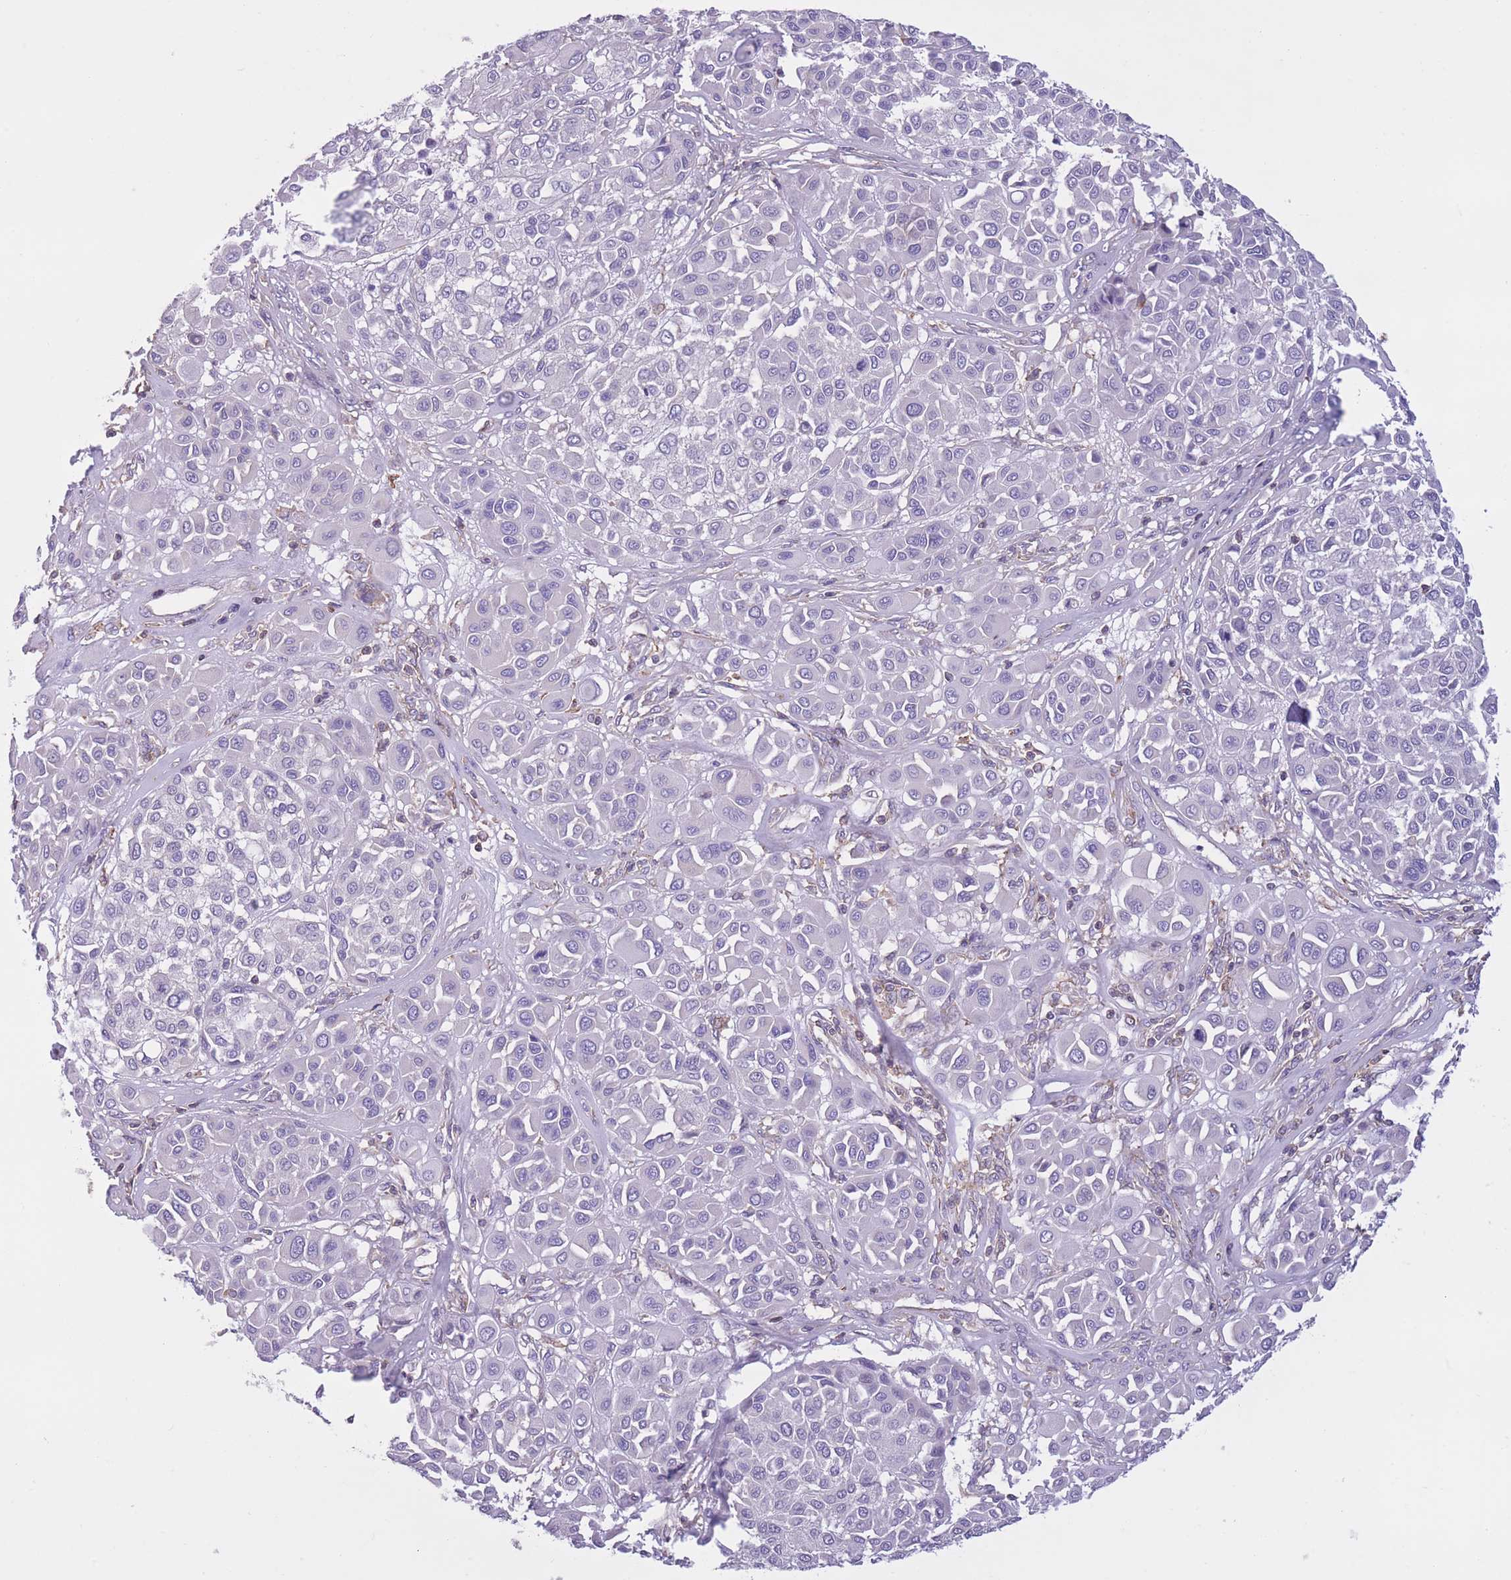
{"staining": {"intensity": "negative", "quantity": "none", "location": "none"}, "tissue": "melanoma", "cell_type": "Tumor cells", "image_type": "cancer", "snomed": [{"axis": "morphology", "description": "Malignant melanoma, Metastatic site"}, {"axis": "topography", "description": "Soft tissue"}], "caption": "Melanoma was stained to show a protein in brown. There is no significant staining in tumor cells.", "gene": "PDHA1", "patient": {"sex": "male", "age": 41}}